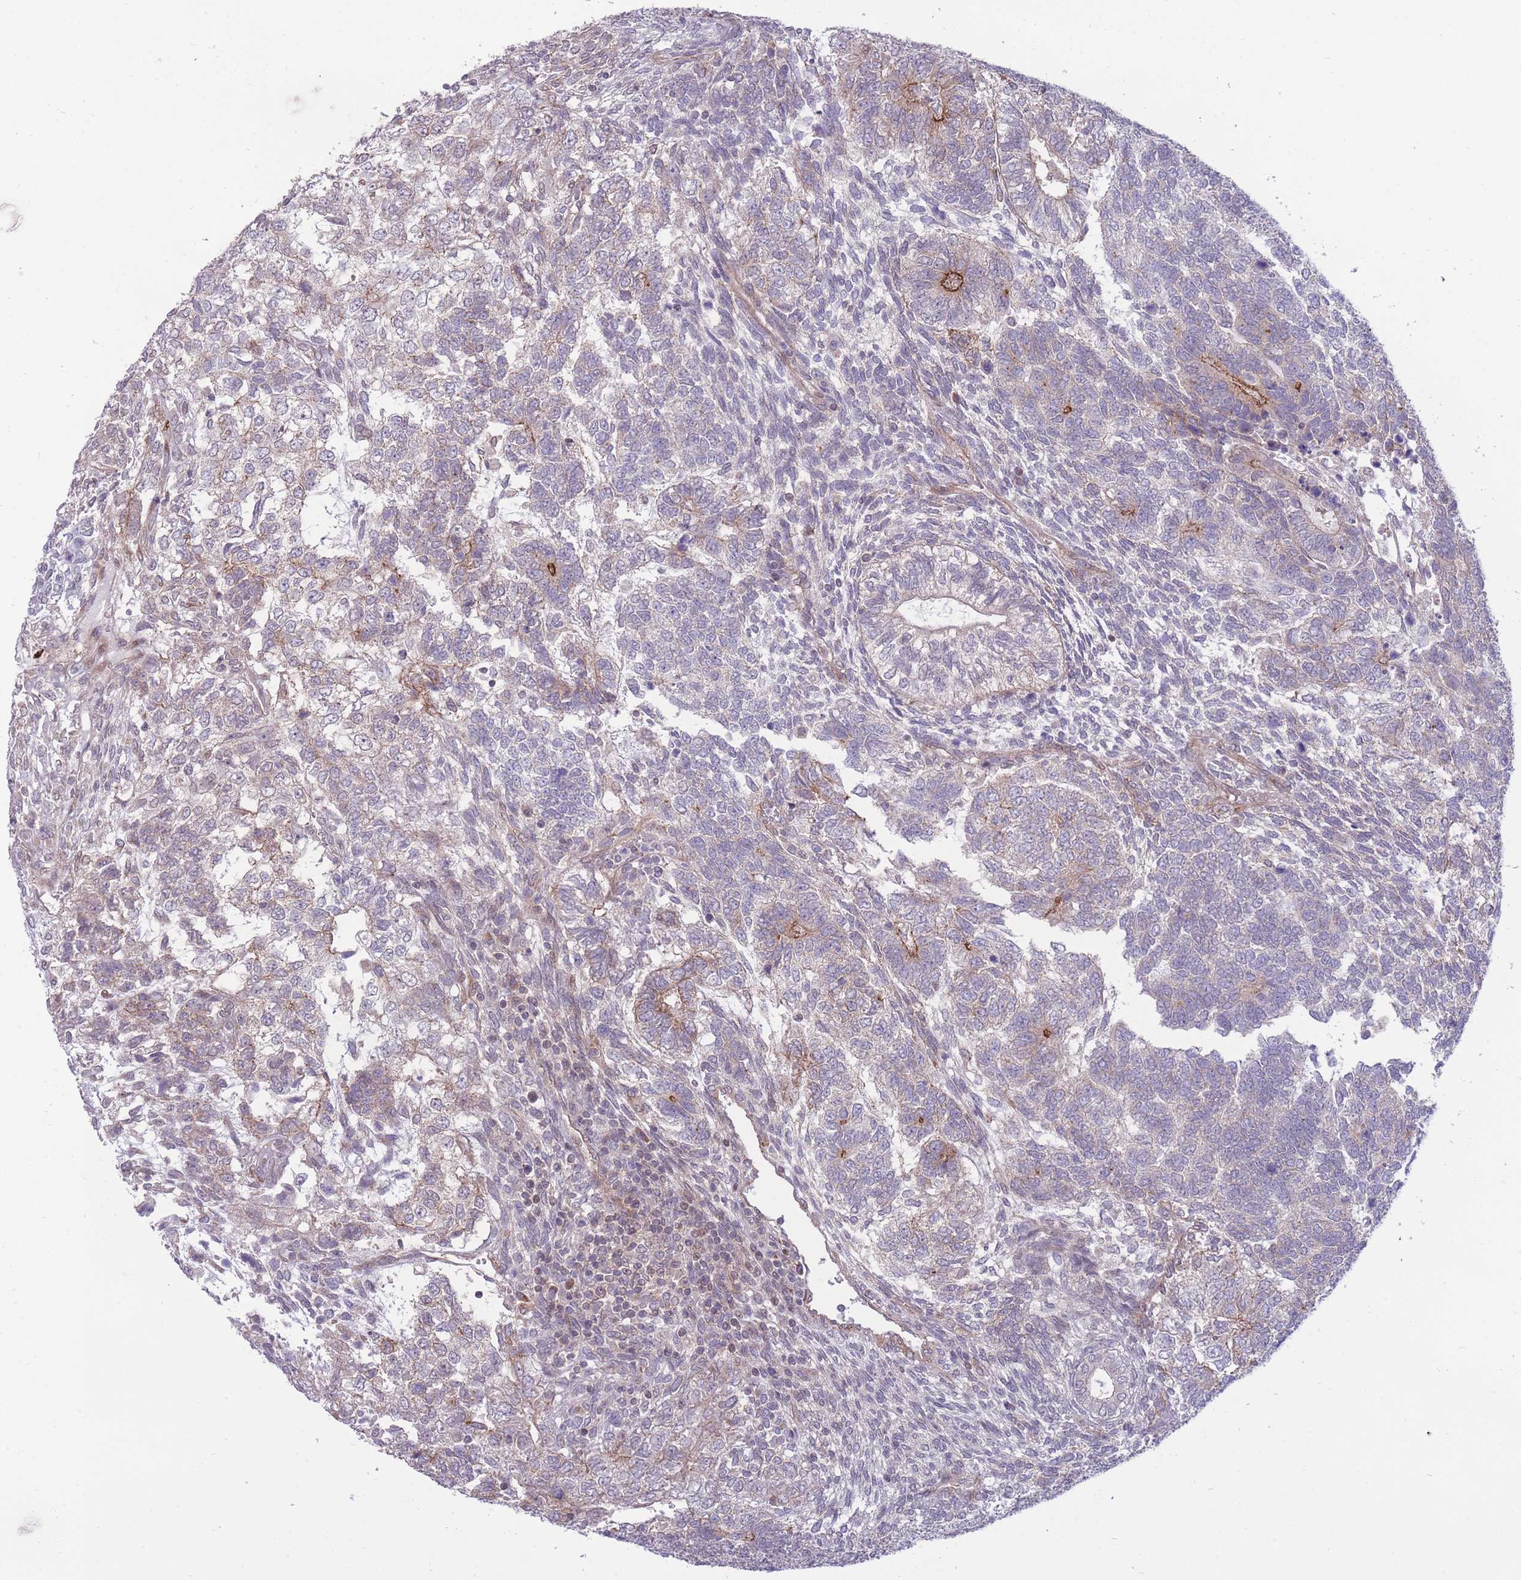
{"staining": {"intensity": "moderate", "quantity": "<25%", "location": "cytoplasmic/membranous"}, "tissue": "testis cancer", "cell_type": "Tumor cells", "image_type": "cancer", "snomed": [{"axis": "morphology", "description": "Carcinoma, Embryonal, NOS"}, {"axis": "topography", "description": "Testis"}], "caption": "An image of embryonal carcinoma (testis) stained for a protein exhibits moderate cytoplasmic/membranous brown staining in tumor cells. The protein of interest is shown in brown color, while the nuclei are stained blue.", "gene": "RIC8A", "patient": {"sex": "male", "age": 23}}